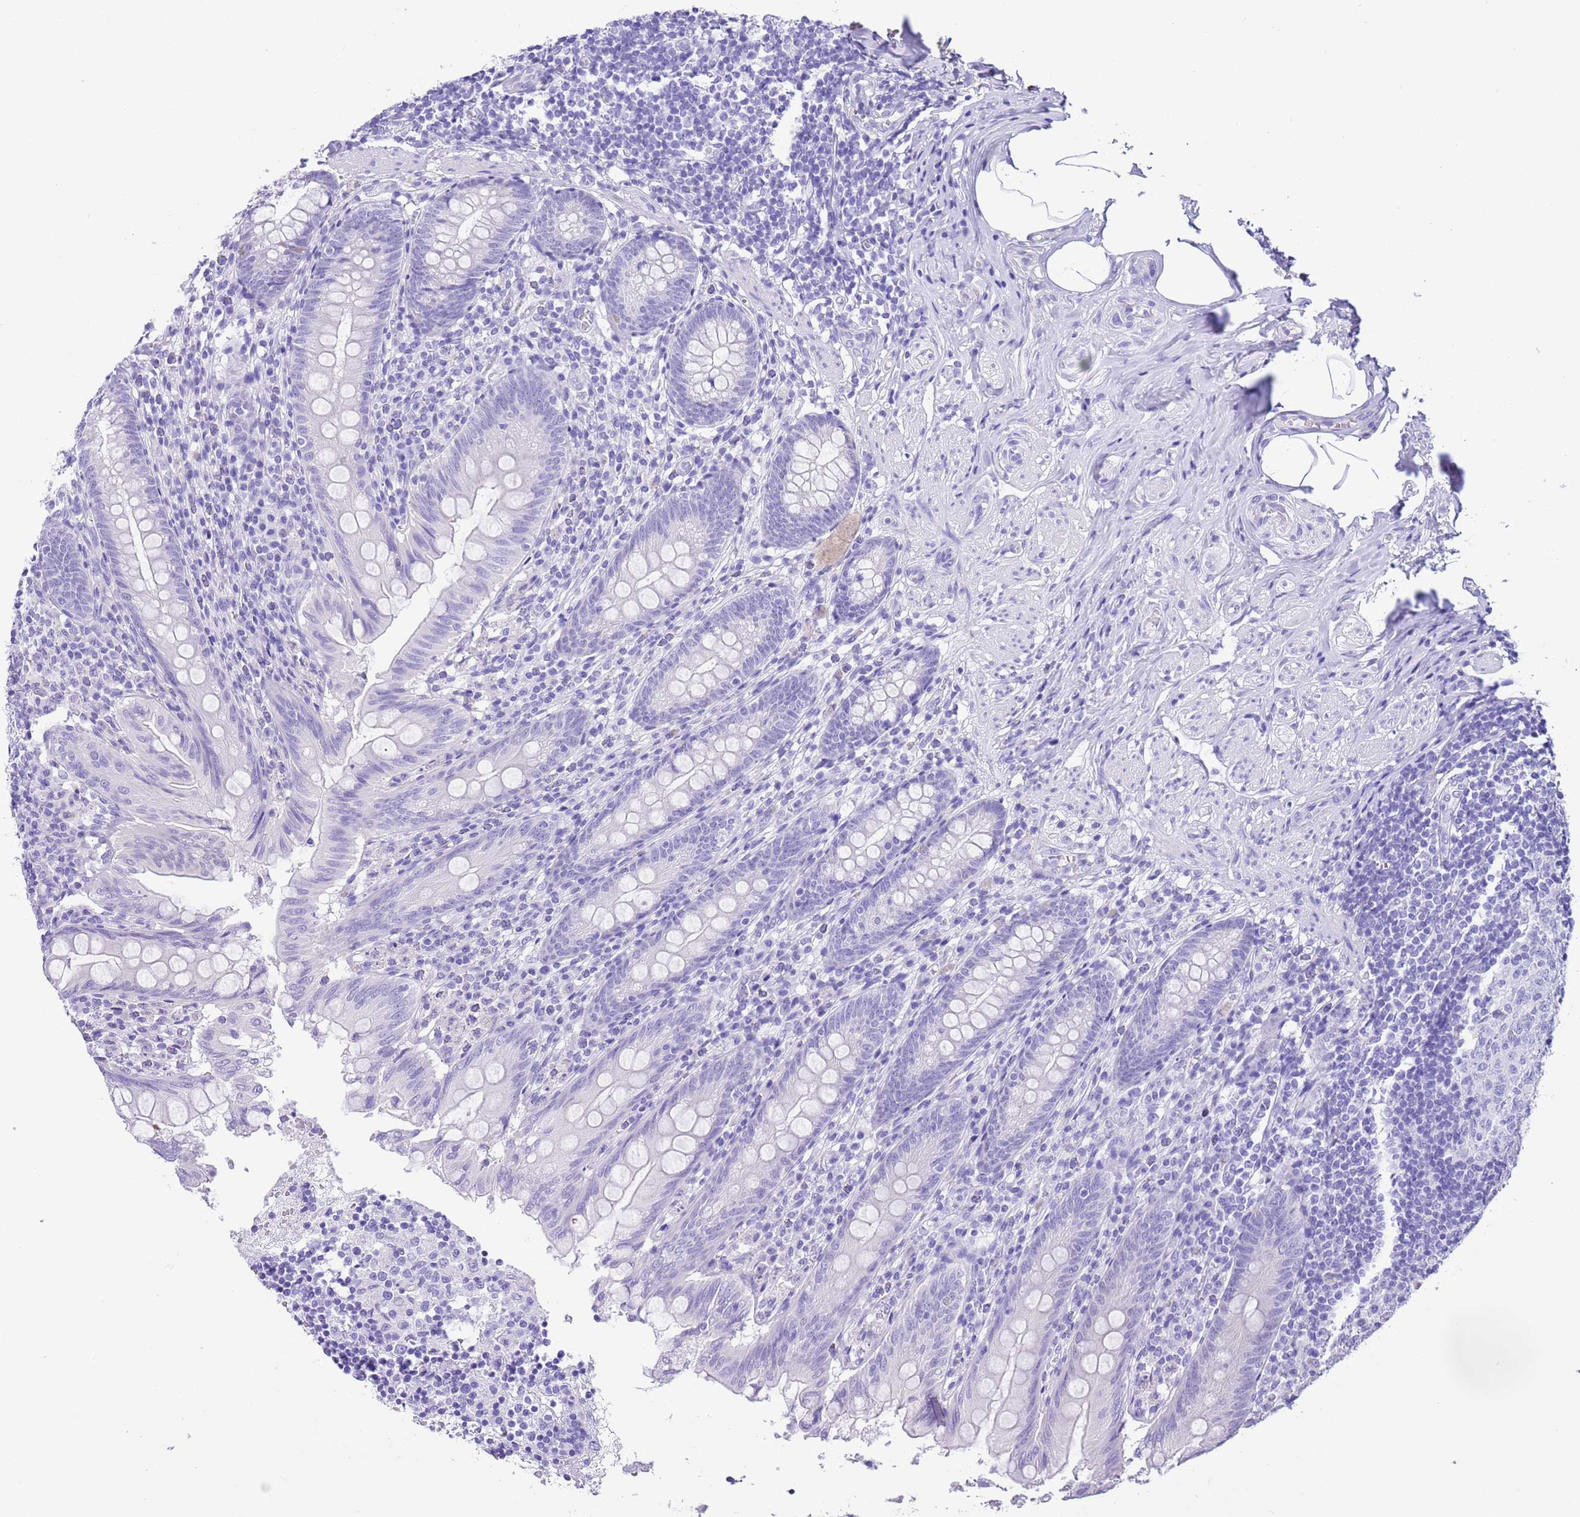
{"staining": {"intensity": "negative", "quantity": "none", "location": "none"}, "tissue": "appendix", "cell_type": "Glandular cells", "image_type": "normal", "snomed": [{"axis": "morphology", "description": "Normal tissue, NOS"}, {"axis": "topography", "description": "Appendix"}], "caption": "IHC of benign human appendix shows no positivity in glandular cells.", "gene": "TMEM185A", "patient": {"sex": "male", "age": 55}}